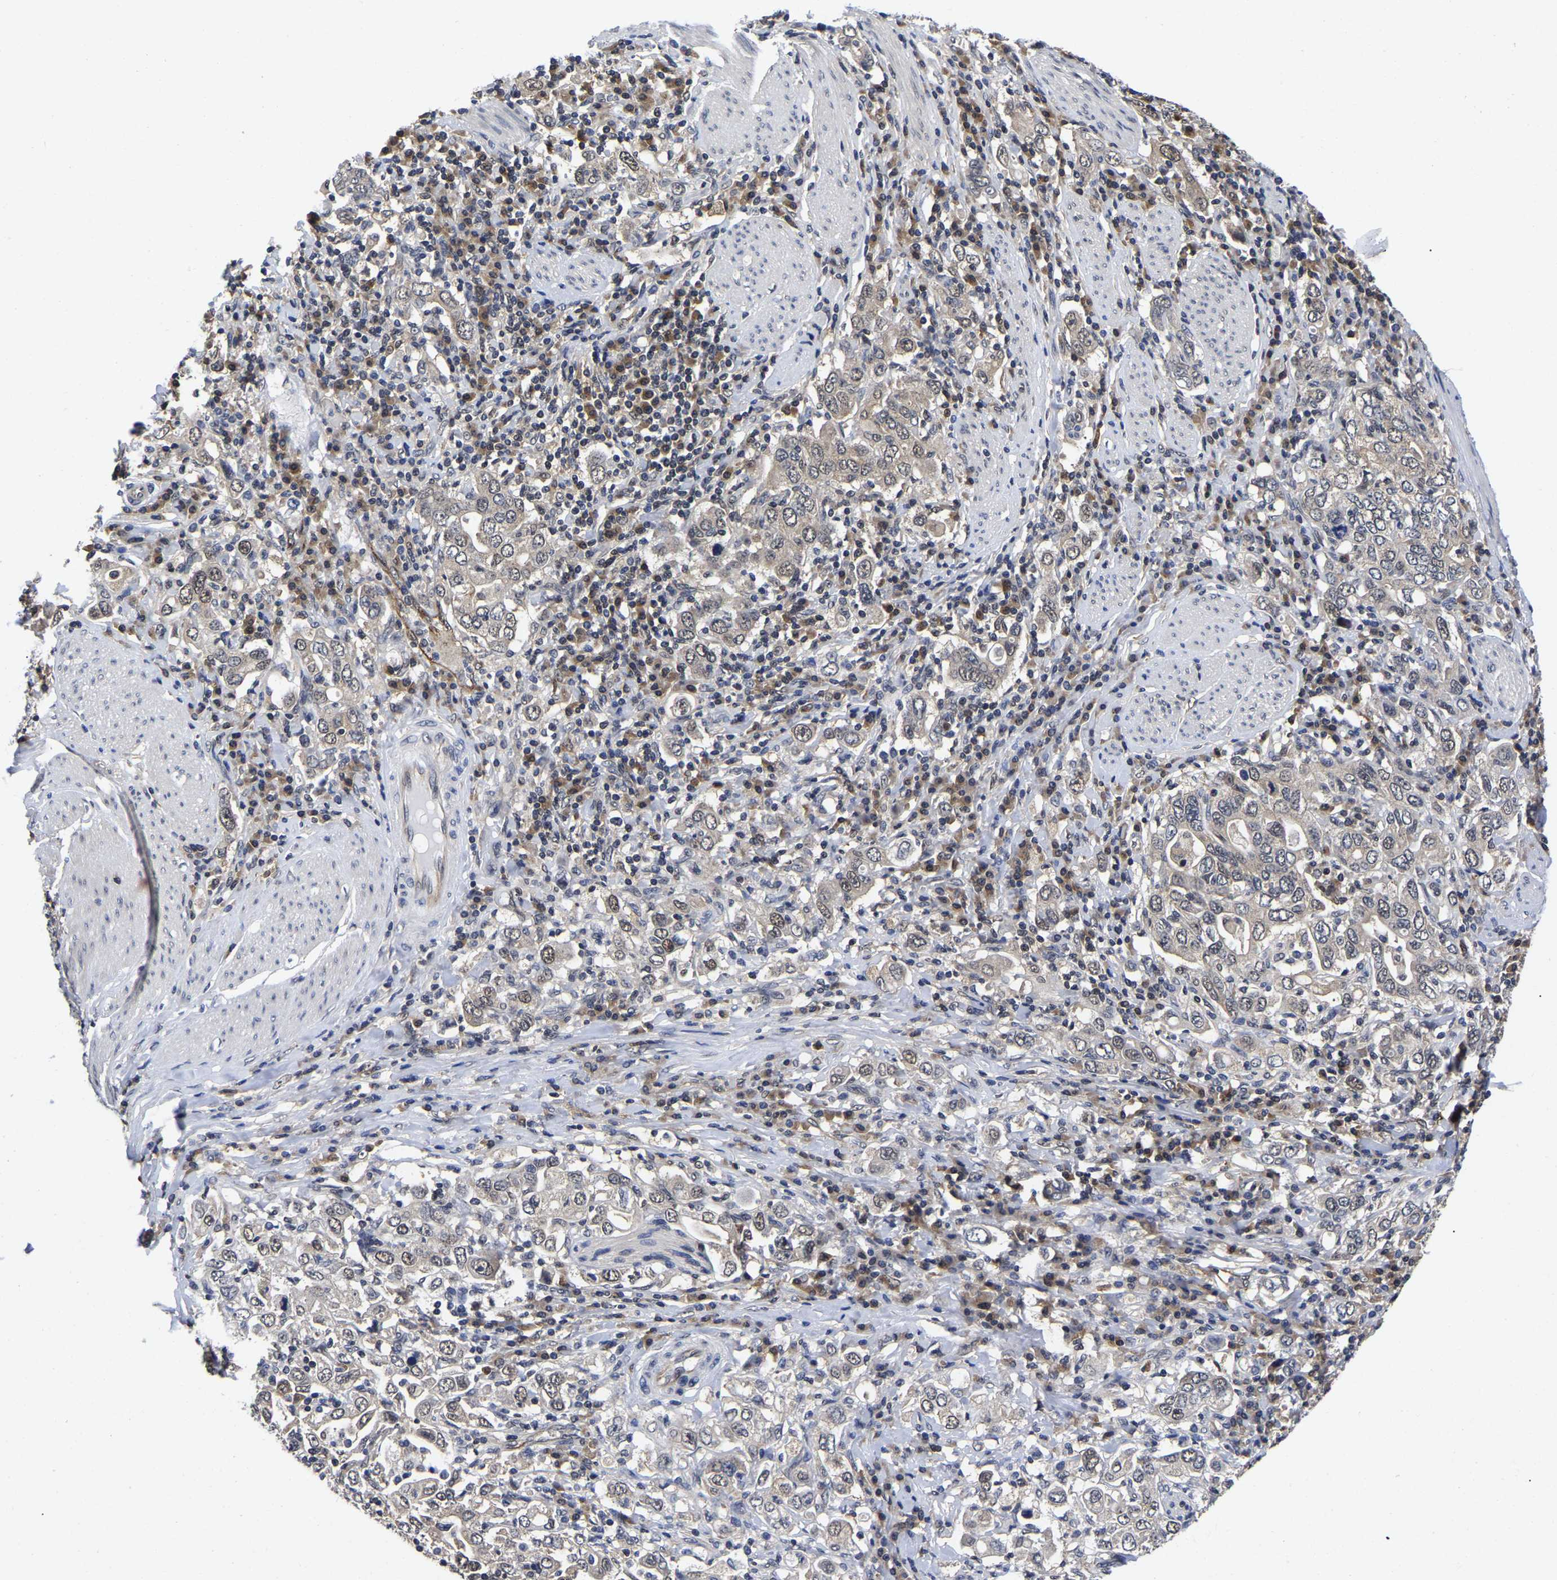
{"staining": {"intensity": "weak", "quantity": ">75%", "location": "cytoplasmic/membranous,nuclear"}, "tissue": "stomach cancer", "cell_type": "Tumor cells", "image_type": "cancer", "snomed": [{"axis": "morphology", "description": "Adenocarcinoma, NOS"}, {"axis": "topography", "description": "Stomach, upper"}], "caption": "Immunohistochemical staining of human adenocarcinoma (stomach) displays low levels of weak cytoplasmic/membranous and nuclear protein expression in about >75% of tumor cells.", "gene": "MCOLN2", "patient": {"sex": "male", "age": 62}}